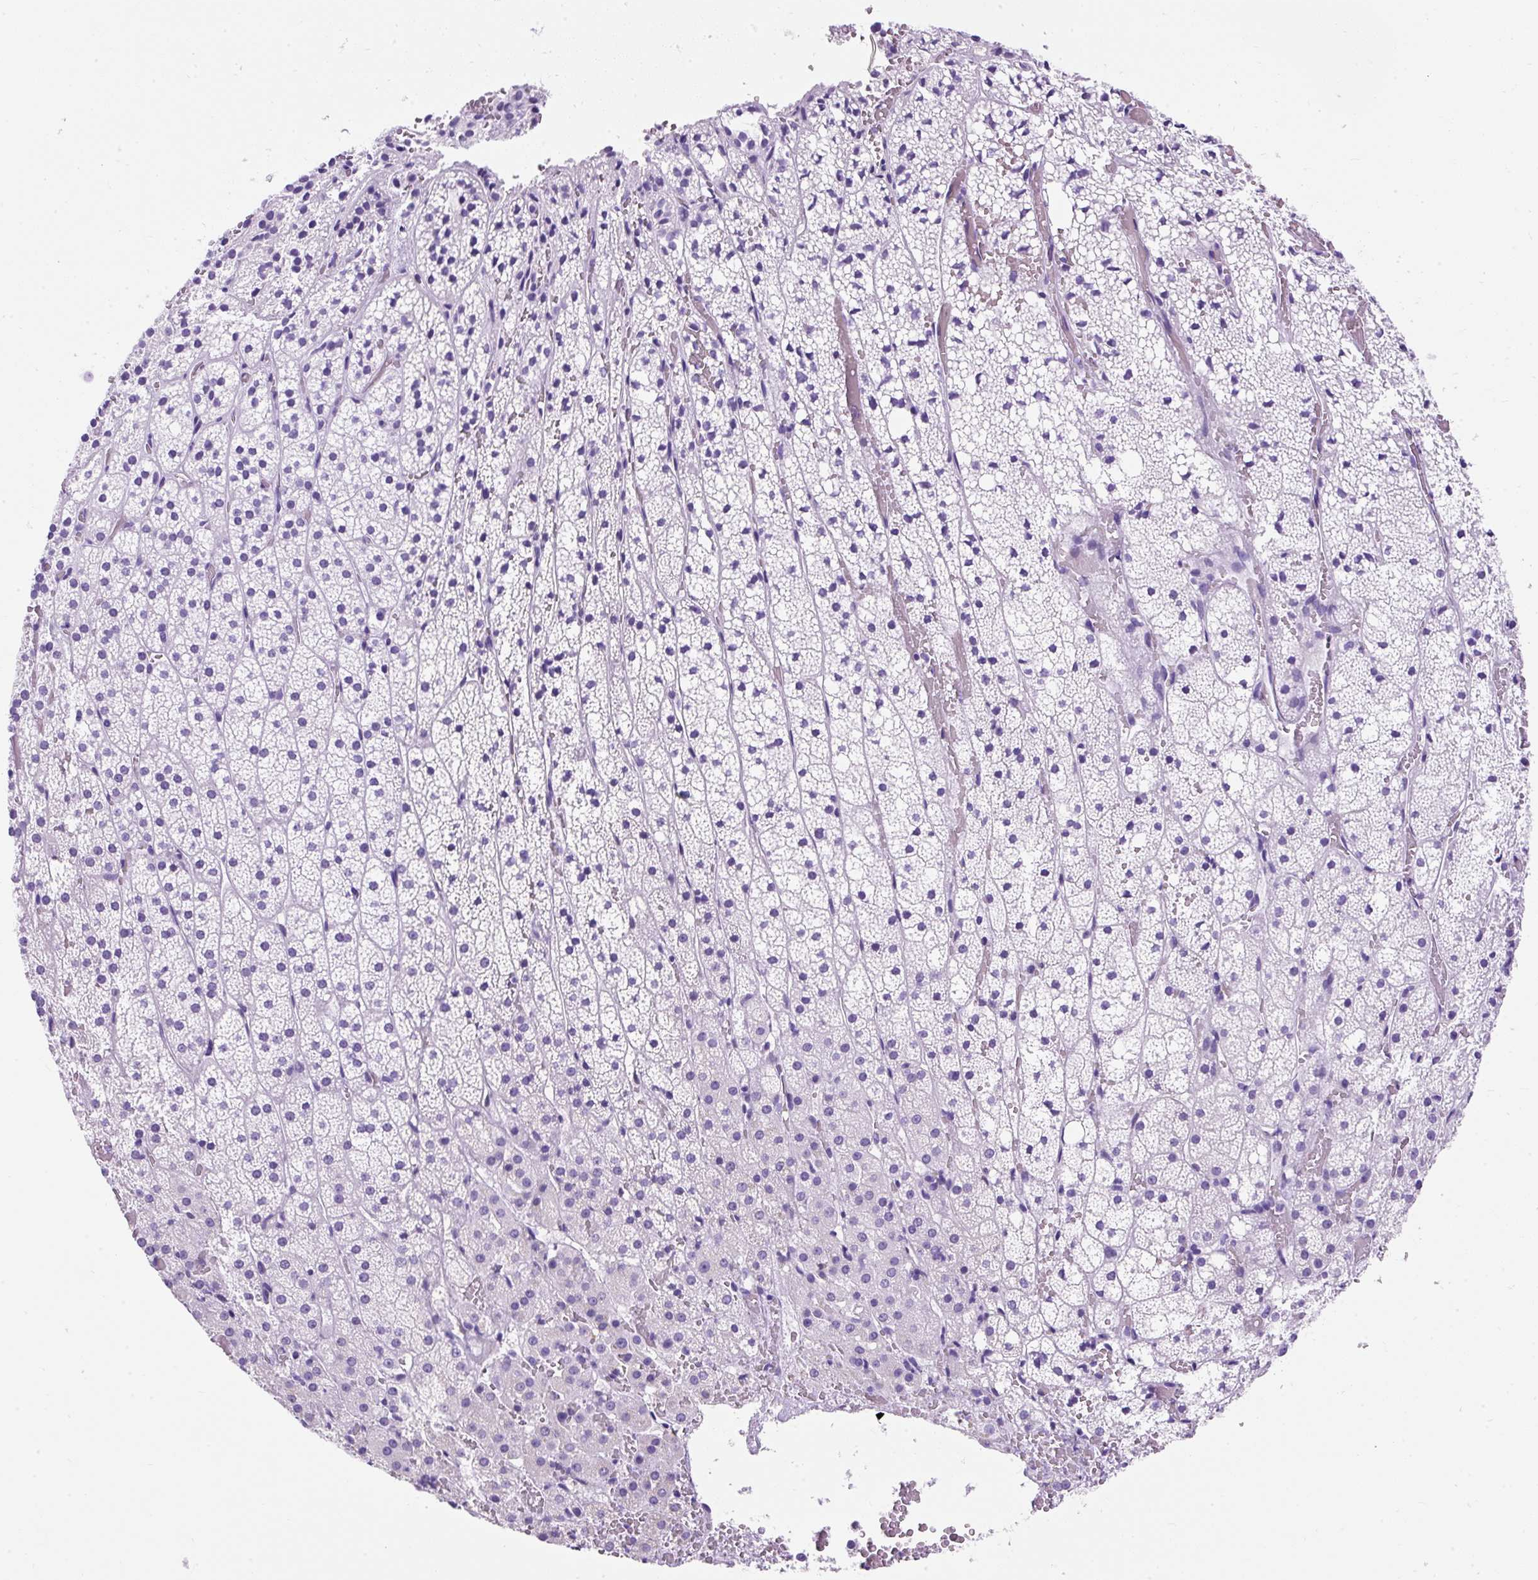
{"staining": {"intensity": "negative", "quantity": "none", "location": "none"}, "tissue": "adrenal gland", "cell_type": "Glandular cells", "image_type": "normal", "snomed": [{"axis": "morphology", "description": "Normal tissue, NOS"}, {"axis": "topography", "description": "Adrenal gland"}], "caption": "Protein analysis of normal adrenal gland demonstrates no significant staining in glandular cells.", "gene": "PVALB", "patient": {"sex": "male", "age": 53}}